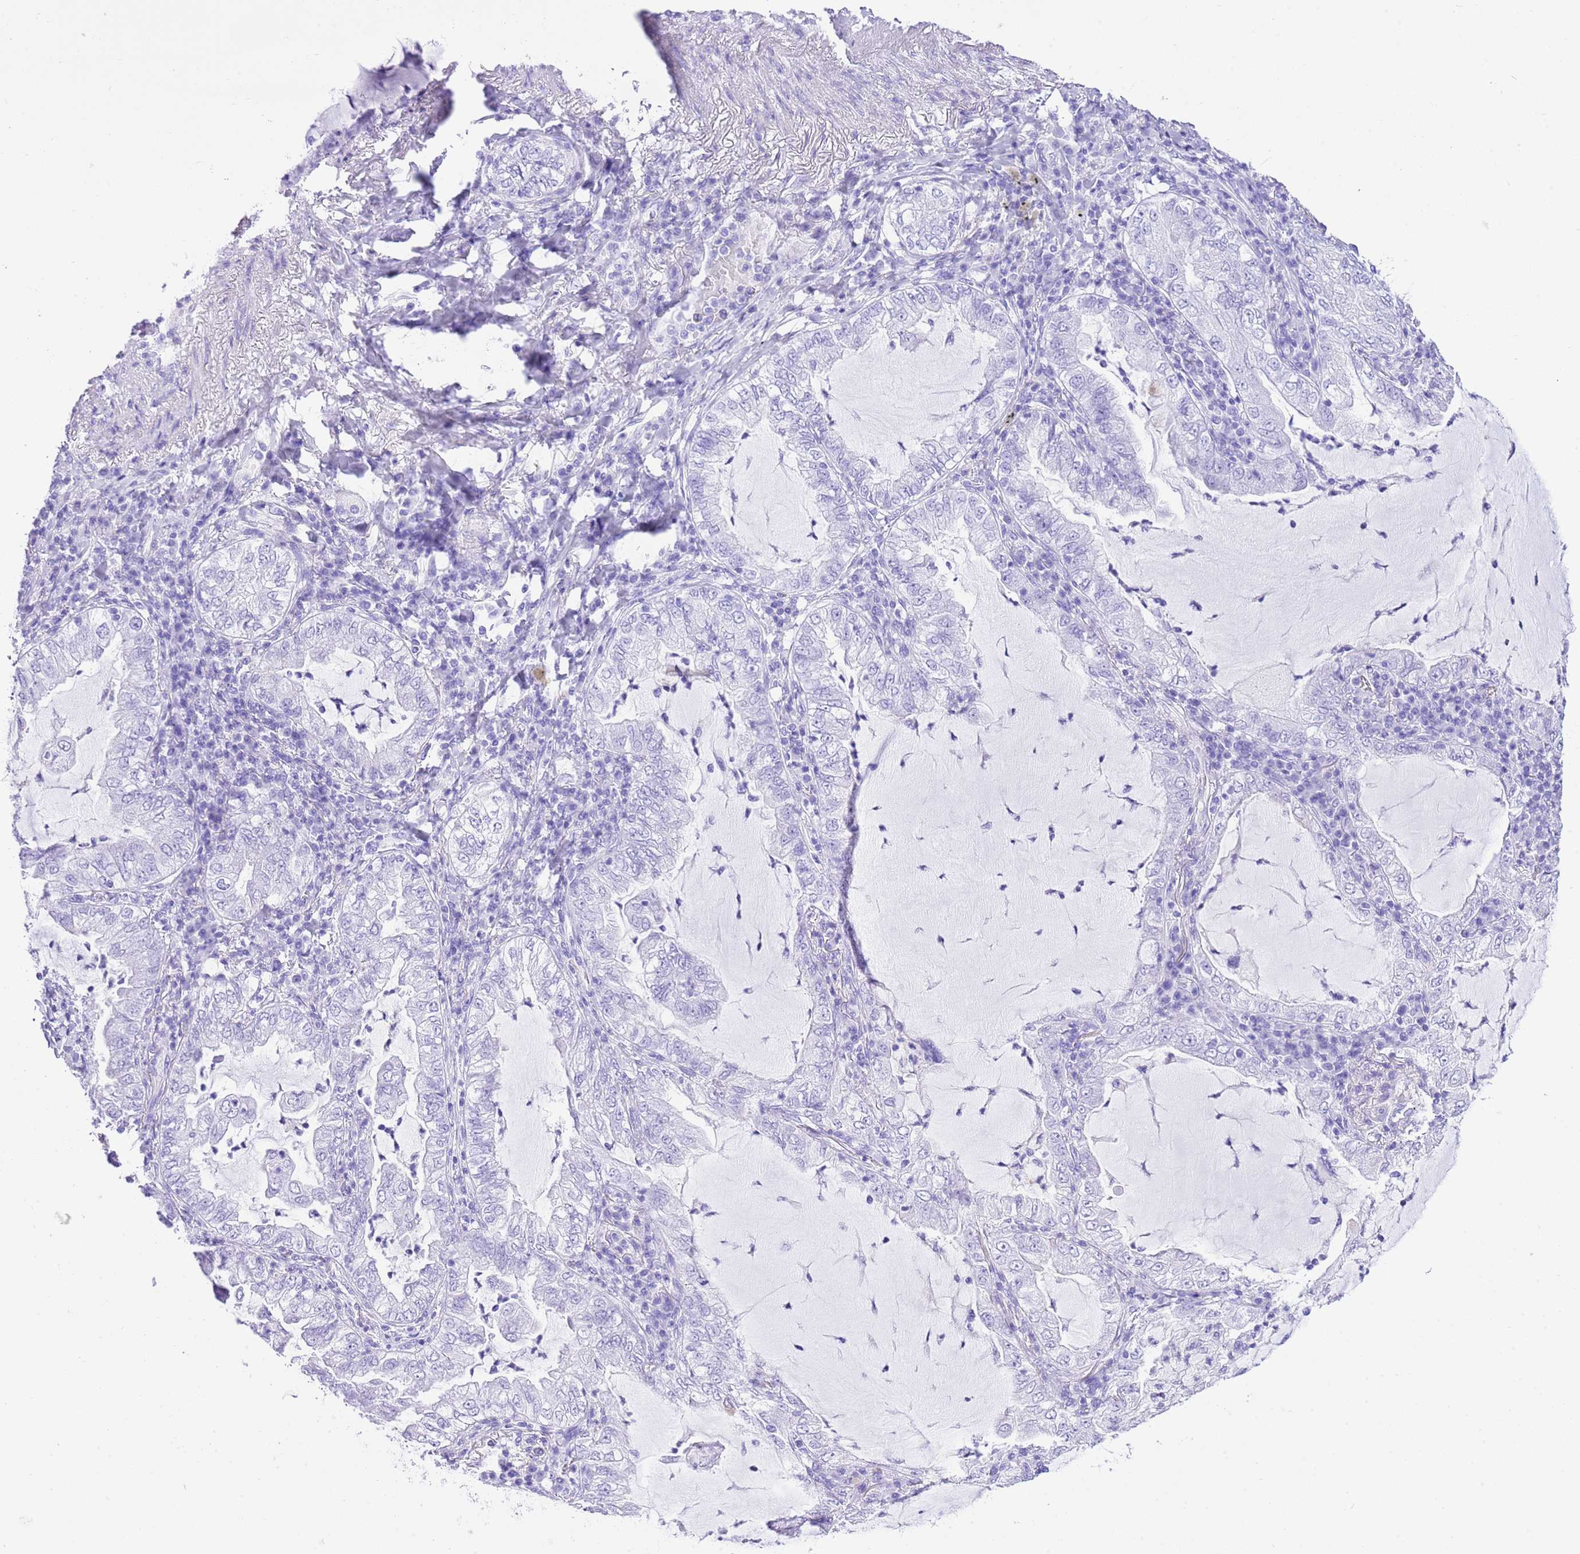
{"staining": {"intensity": "negative", "quantity": "none", "location": "none"}, "tissue": "lung cancer", "cell_type": "Tumor cells", "image_type": "cancer", "snomed": [{"axis": "morphology", "description": "Adenocarcinoma, NOS"}, {"axis": "topography", "description": "Lung"}], "caption": "Tumor cells are negative for protein expression in human lung adenocarcinoma. (Immunohistochemistry (ihc), brightfield microscopy, high magnification).", "gene": "KCNC1", "patient": {"sex": "female", "age": 73}}